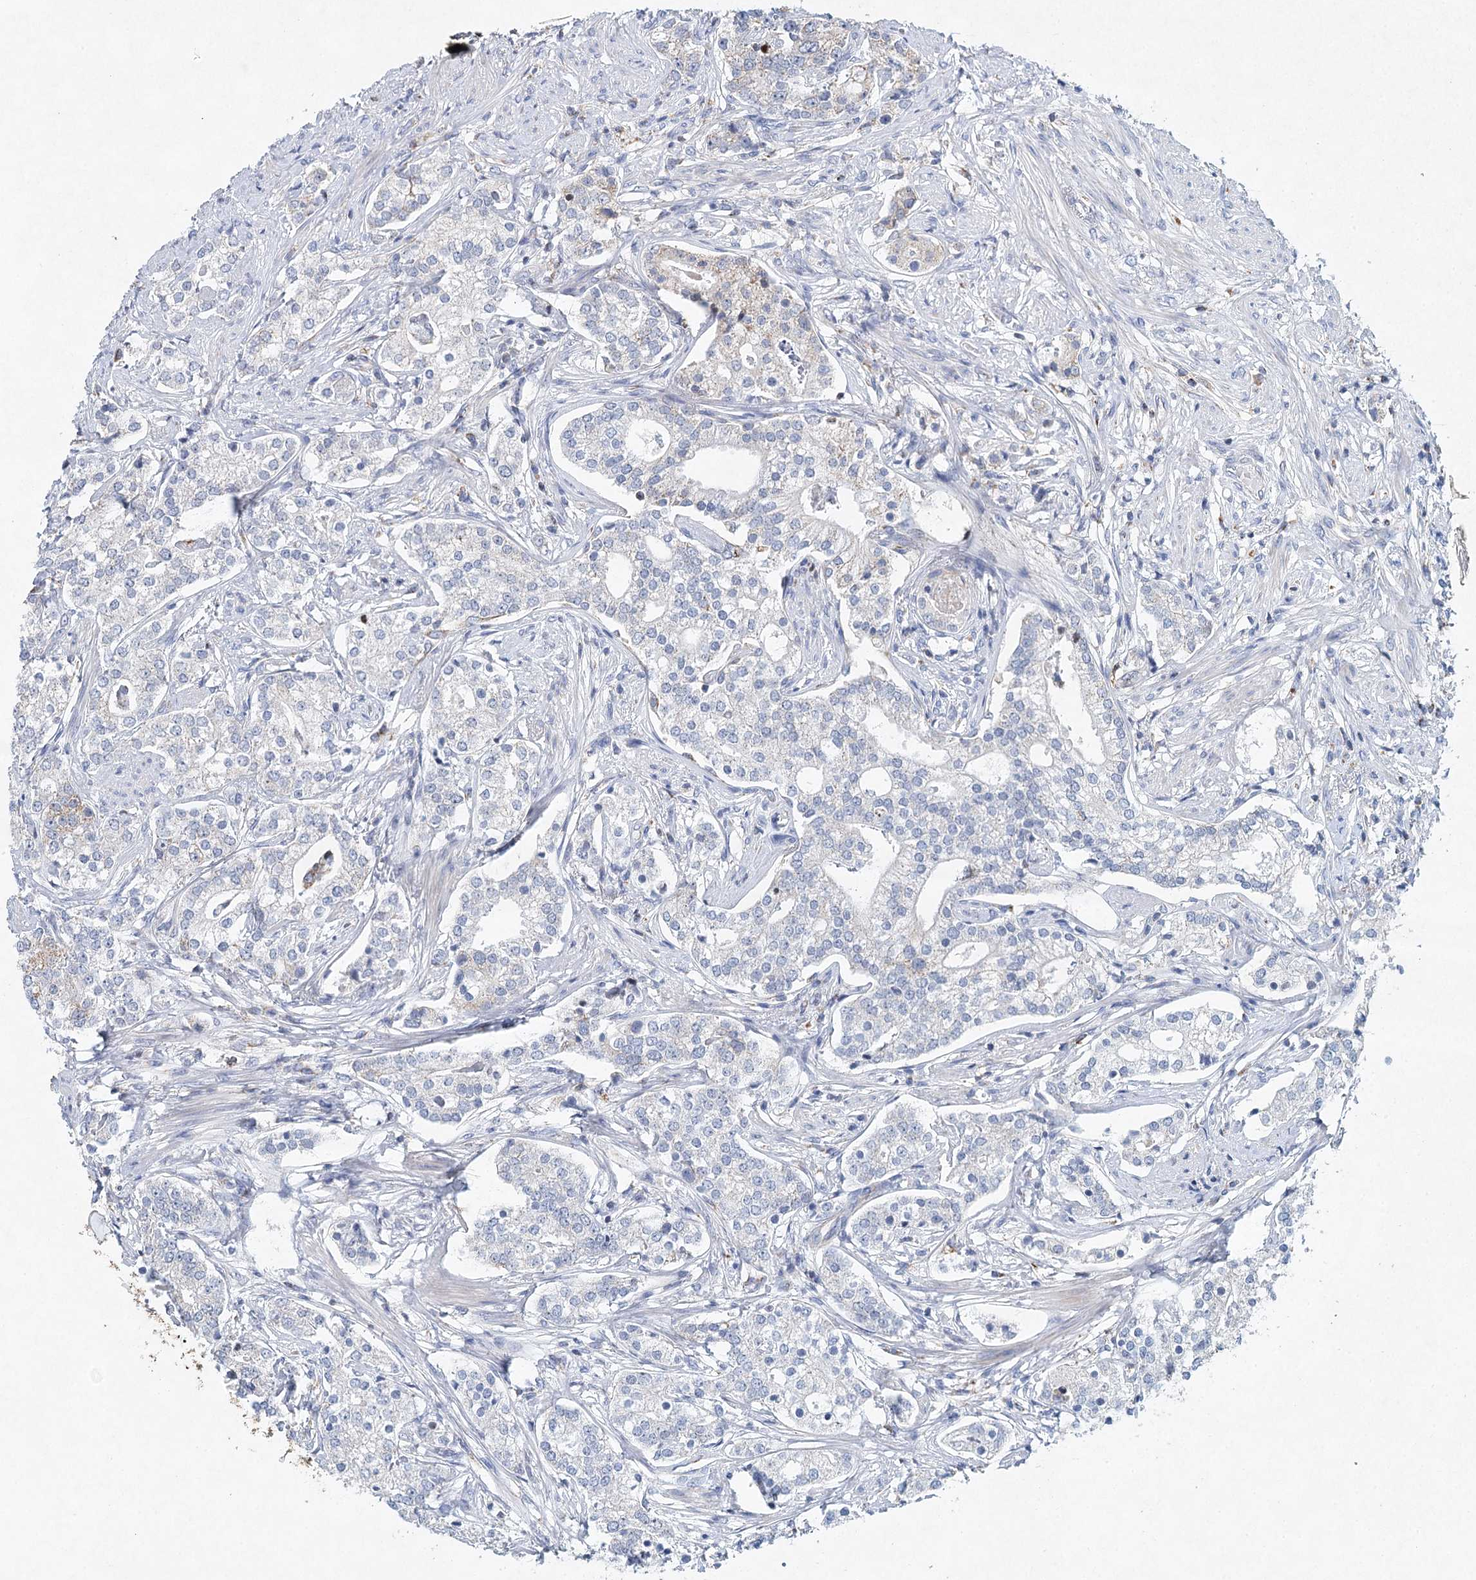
{"staining": {"intensity": "weak", "quantity": "<25%", "location": "cytoplasmic/membranous"}, "tissue": "prostate cancer", "cell_type": "Tumor cells", "image_type": "cancer", "snomed": [{"axis": "morphology", "description": "Adenocarcinoma, High grade"}, {"axis": "topography", "description": "Prostate"}], "caption": "The photomicrograph demonstrates no staining of tumor cells in prostate adenocarcinoma (high-grade).", "gene": "XPO6", "patient": {"sex": "male", "age": 69}}